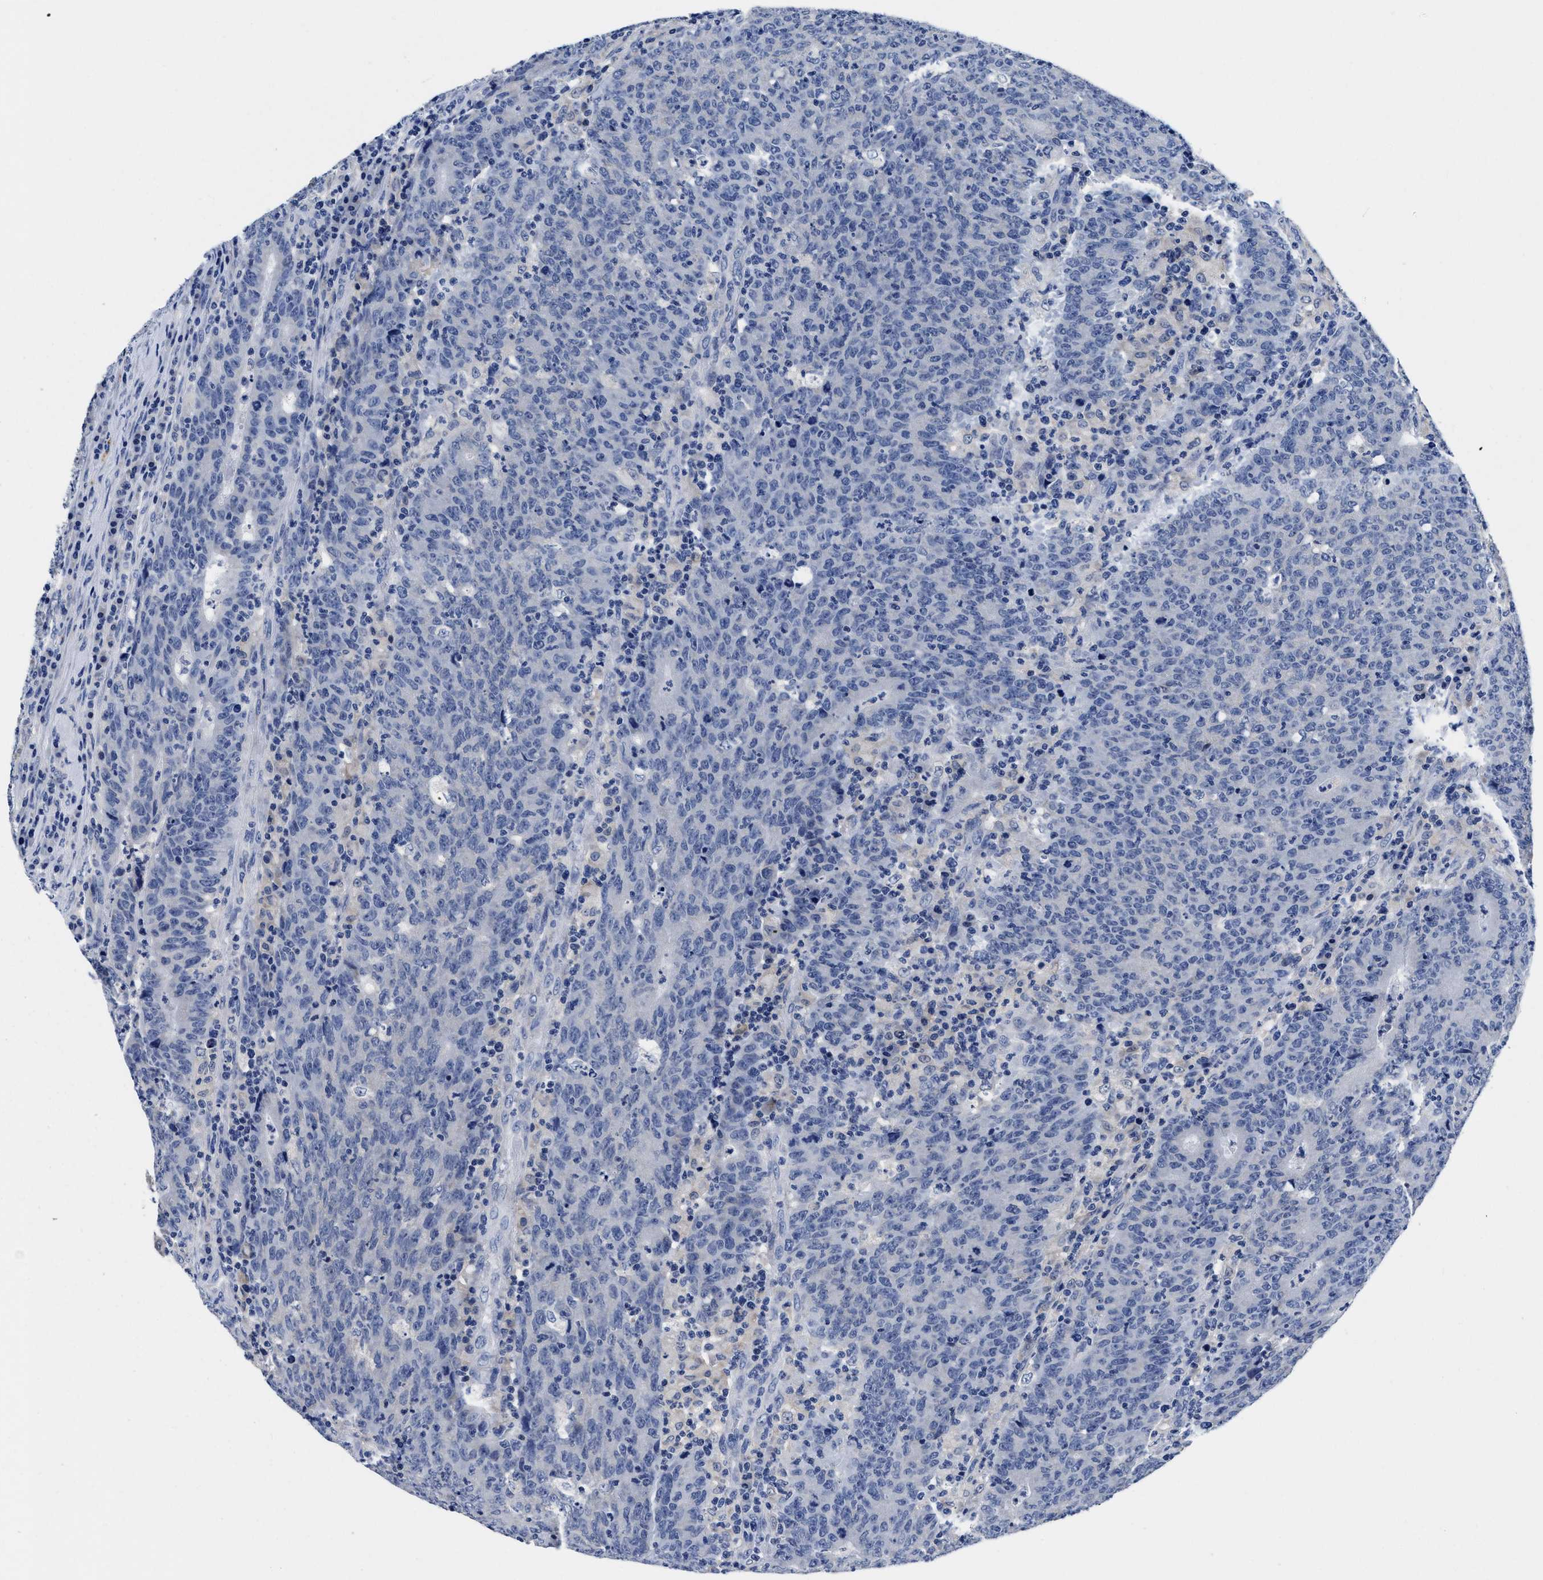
{"staining": {"intensity": "negative", "quantity": "none", "location": "none"}, "tissue": "colorectal cancer", "cell_type": "Tumor cells", "image_type": "cancer", "snomed": [{"axis": "morphology", "description": "Adenocarcinoma, NOS"}, {"axis": "topography", "description": "Colon"}], "caption": "There is no significant staining in tumor cells of adenocarcinoma (colorectal).", "gene": "SLC35F1", "patient": {"sex": "female", "age": 75}}